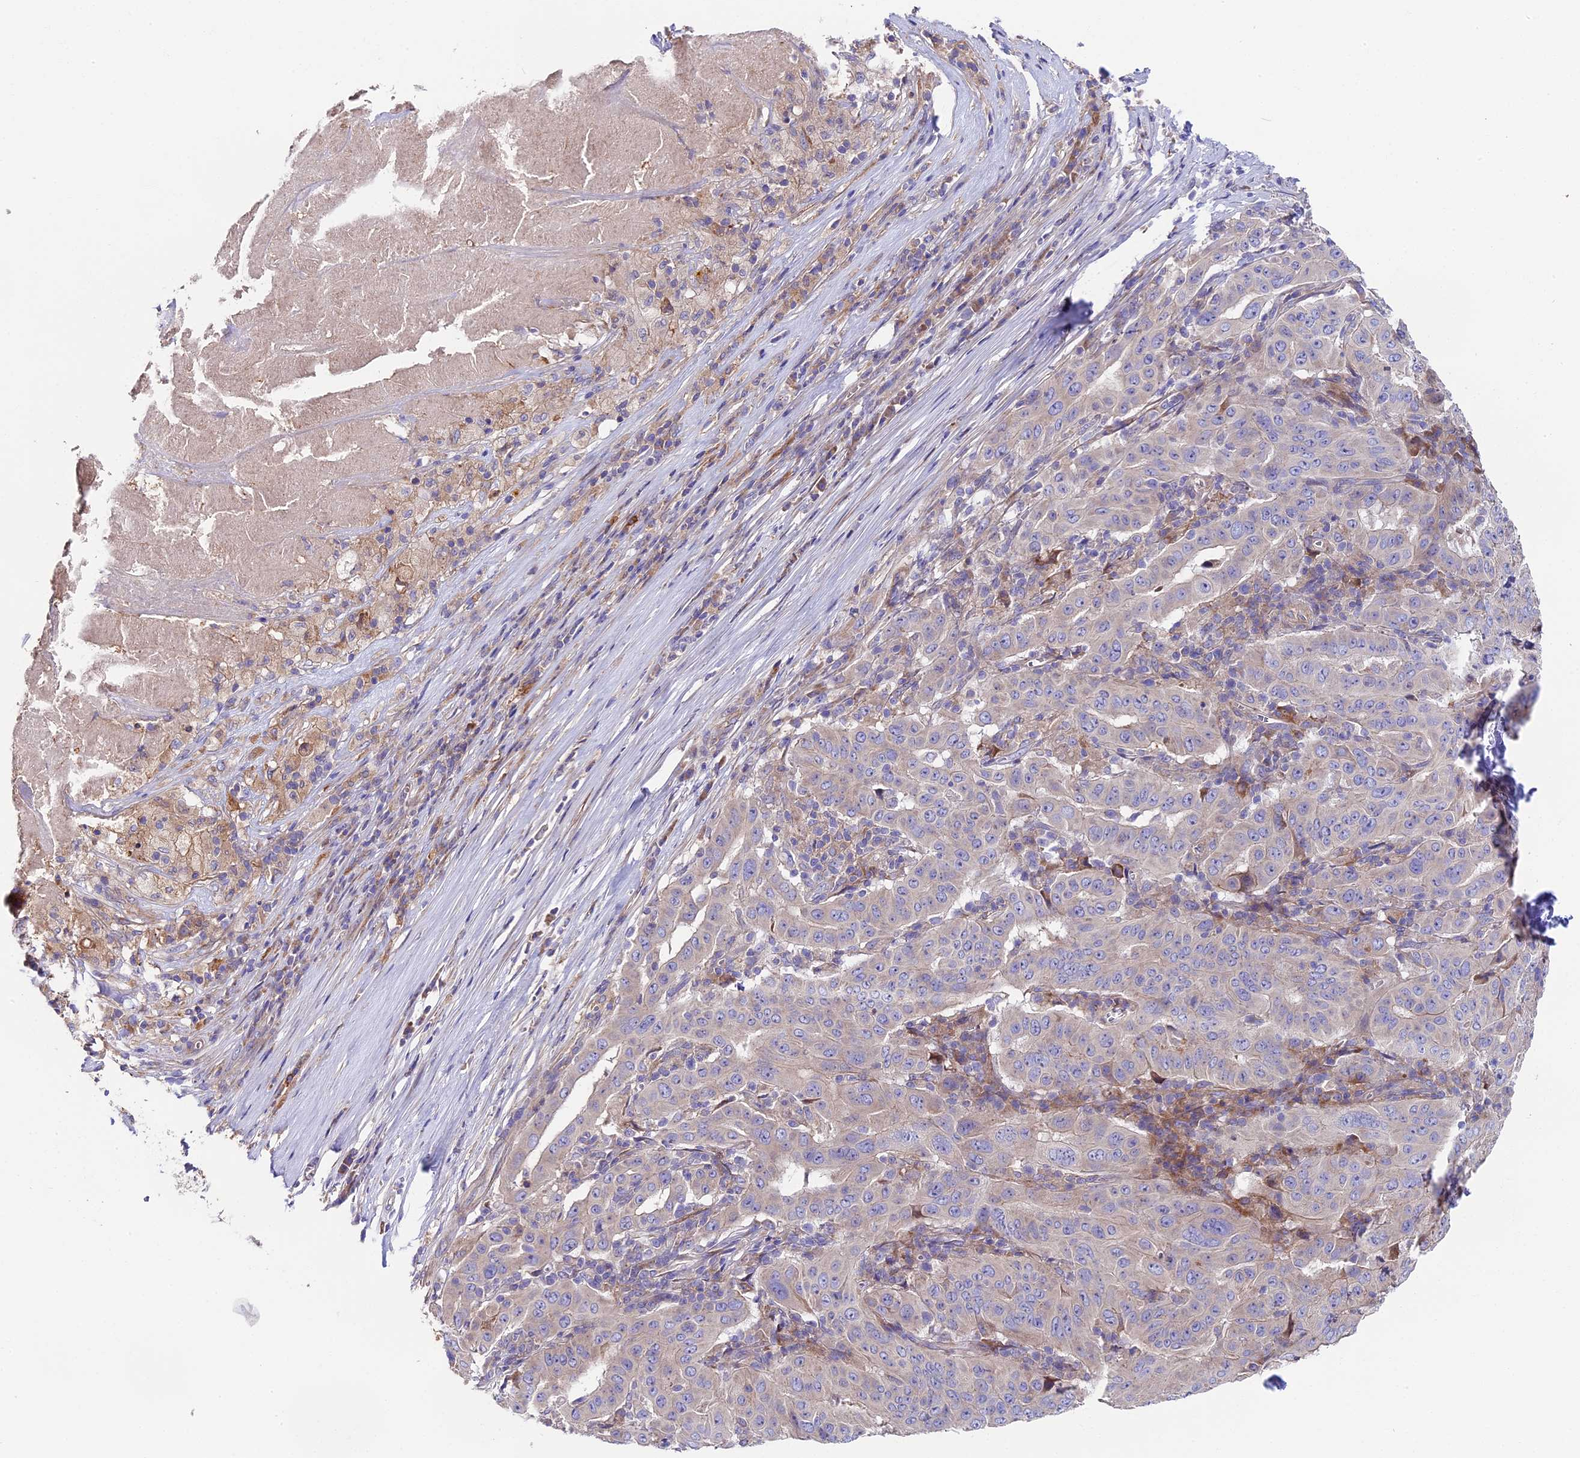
{"staining": {"intensity": "negative", "quantity": "none", "location": "none"}, "tissue": "pancreatic cancer", "cell_type": "Tumor cells", "image_type": "cancer", "snomed": [{"axis": "morphology", "description": "Adenocarcinoma, NOS"}, {"axis": "topography", "description": "Pancreas"}], "caption": "Human pancreatic adenocarcinoma stained for a protein using immunohistochemistry (IHC) displays no positivity in tumor cells.", "gene": "PIGU", "patient": {"sex": "male", "age": 63}}